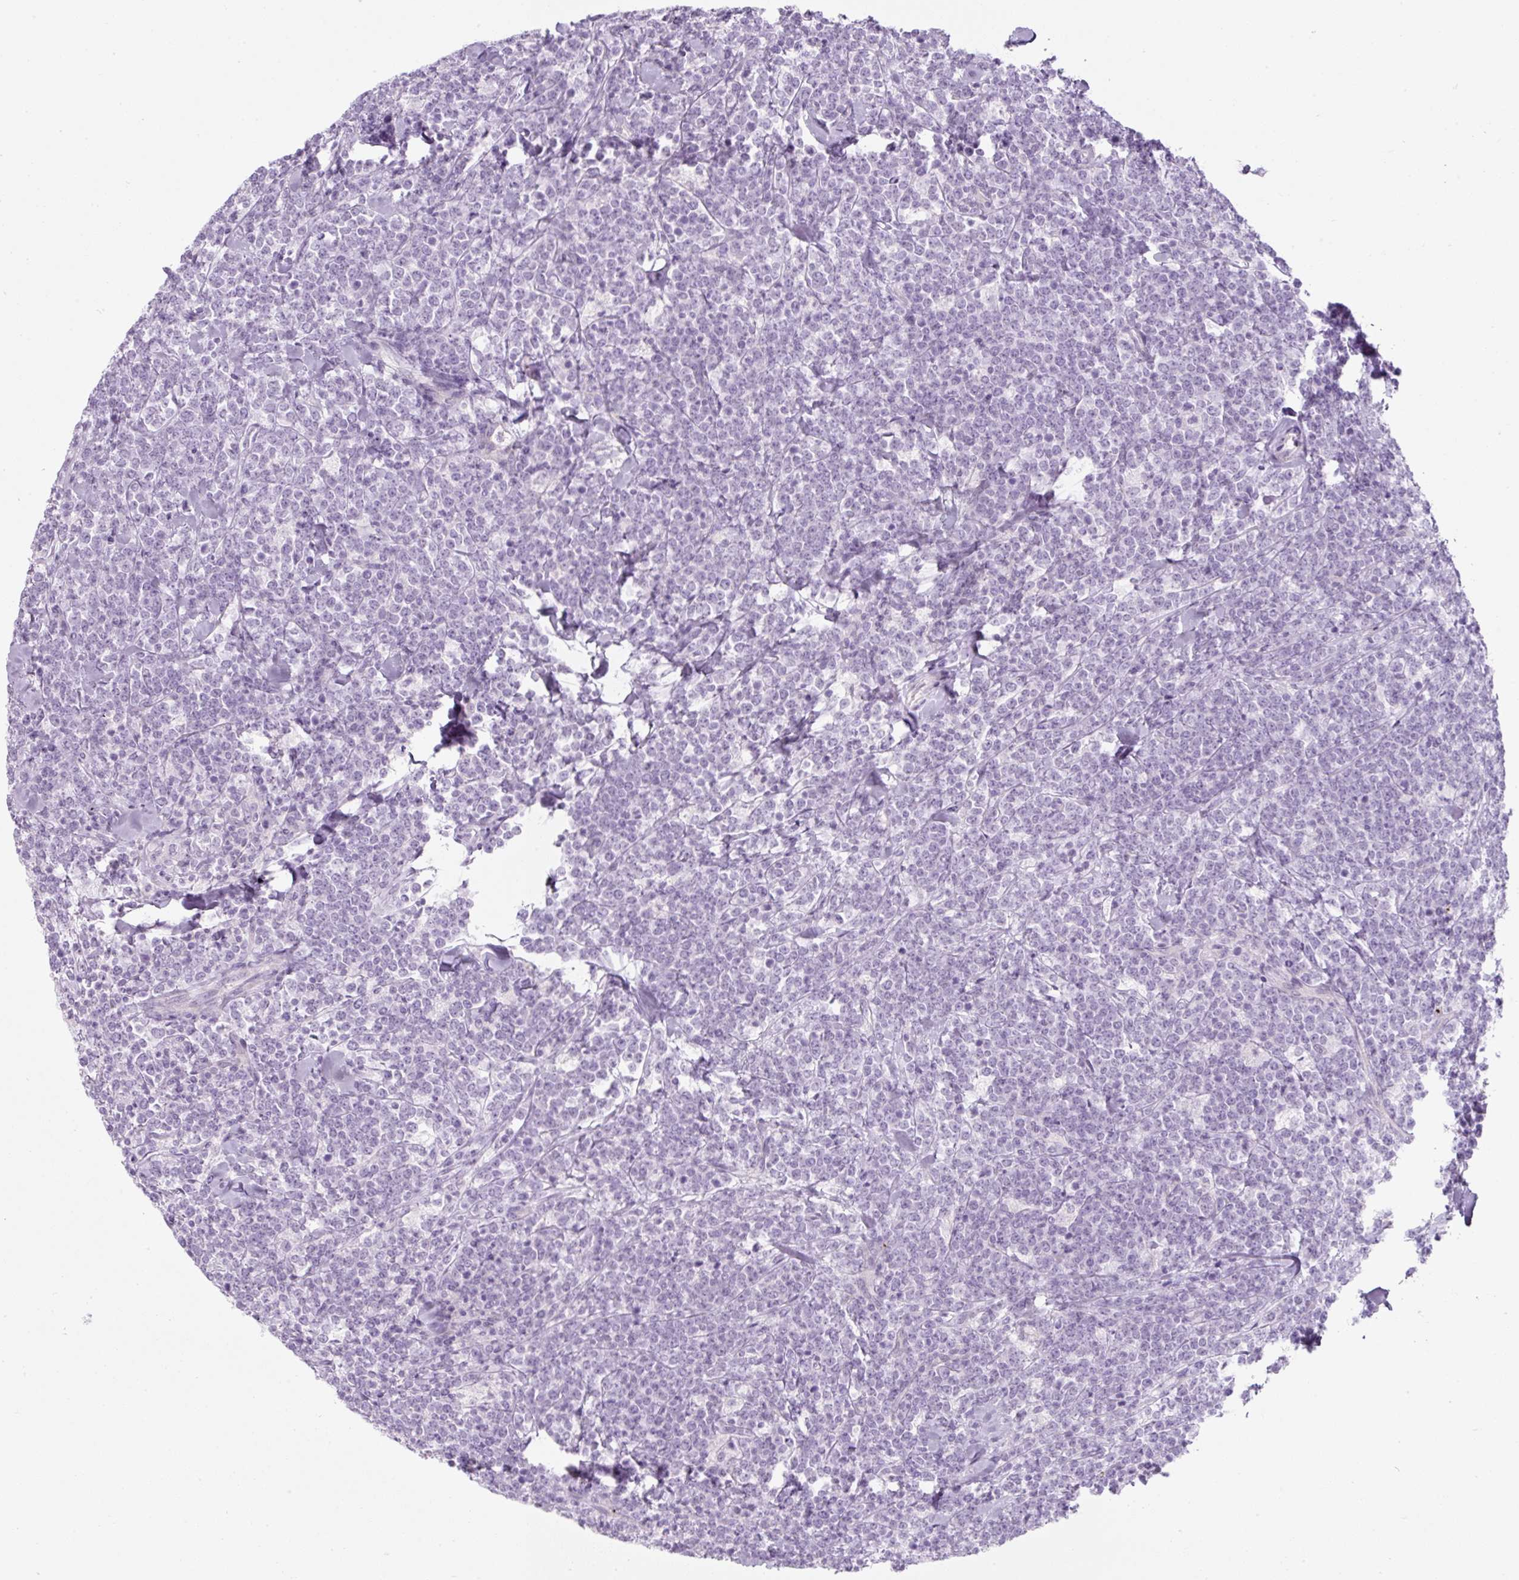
{"staining": {"intensity": "negative", "quantity": "none", "location": "none"}, "tissue": "lymphoma", "cell_type": "Tumor cells", "image_type": "cancer", "snomed": [{"axis": "morphology", "description": "Malignant lymphoma, non-Hodgkin's type, High grade"}, {"axis": "topography", "description": "Small intestine"}, {"axis": "topography", "description": "Colon"}], "caption": "High power microscopy histopathology image of an immunohistochemistry (IHC) micrograph of lymphoma, revealing no significant expression in tumor cells.", "gene": "PF4V1", "patient": {"sex": "male", "age": 8}}